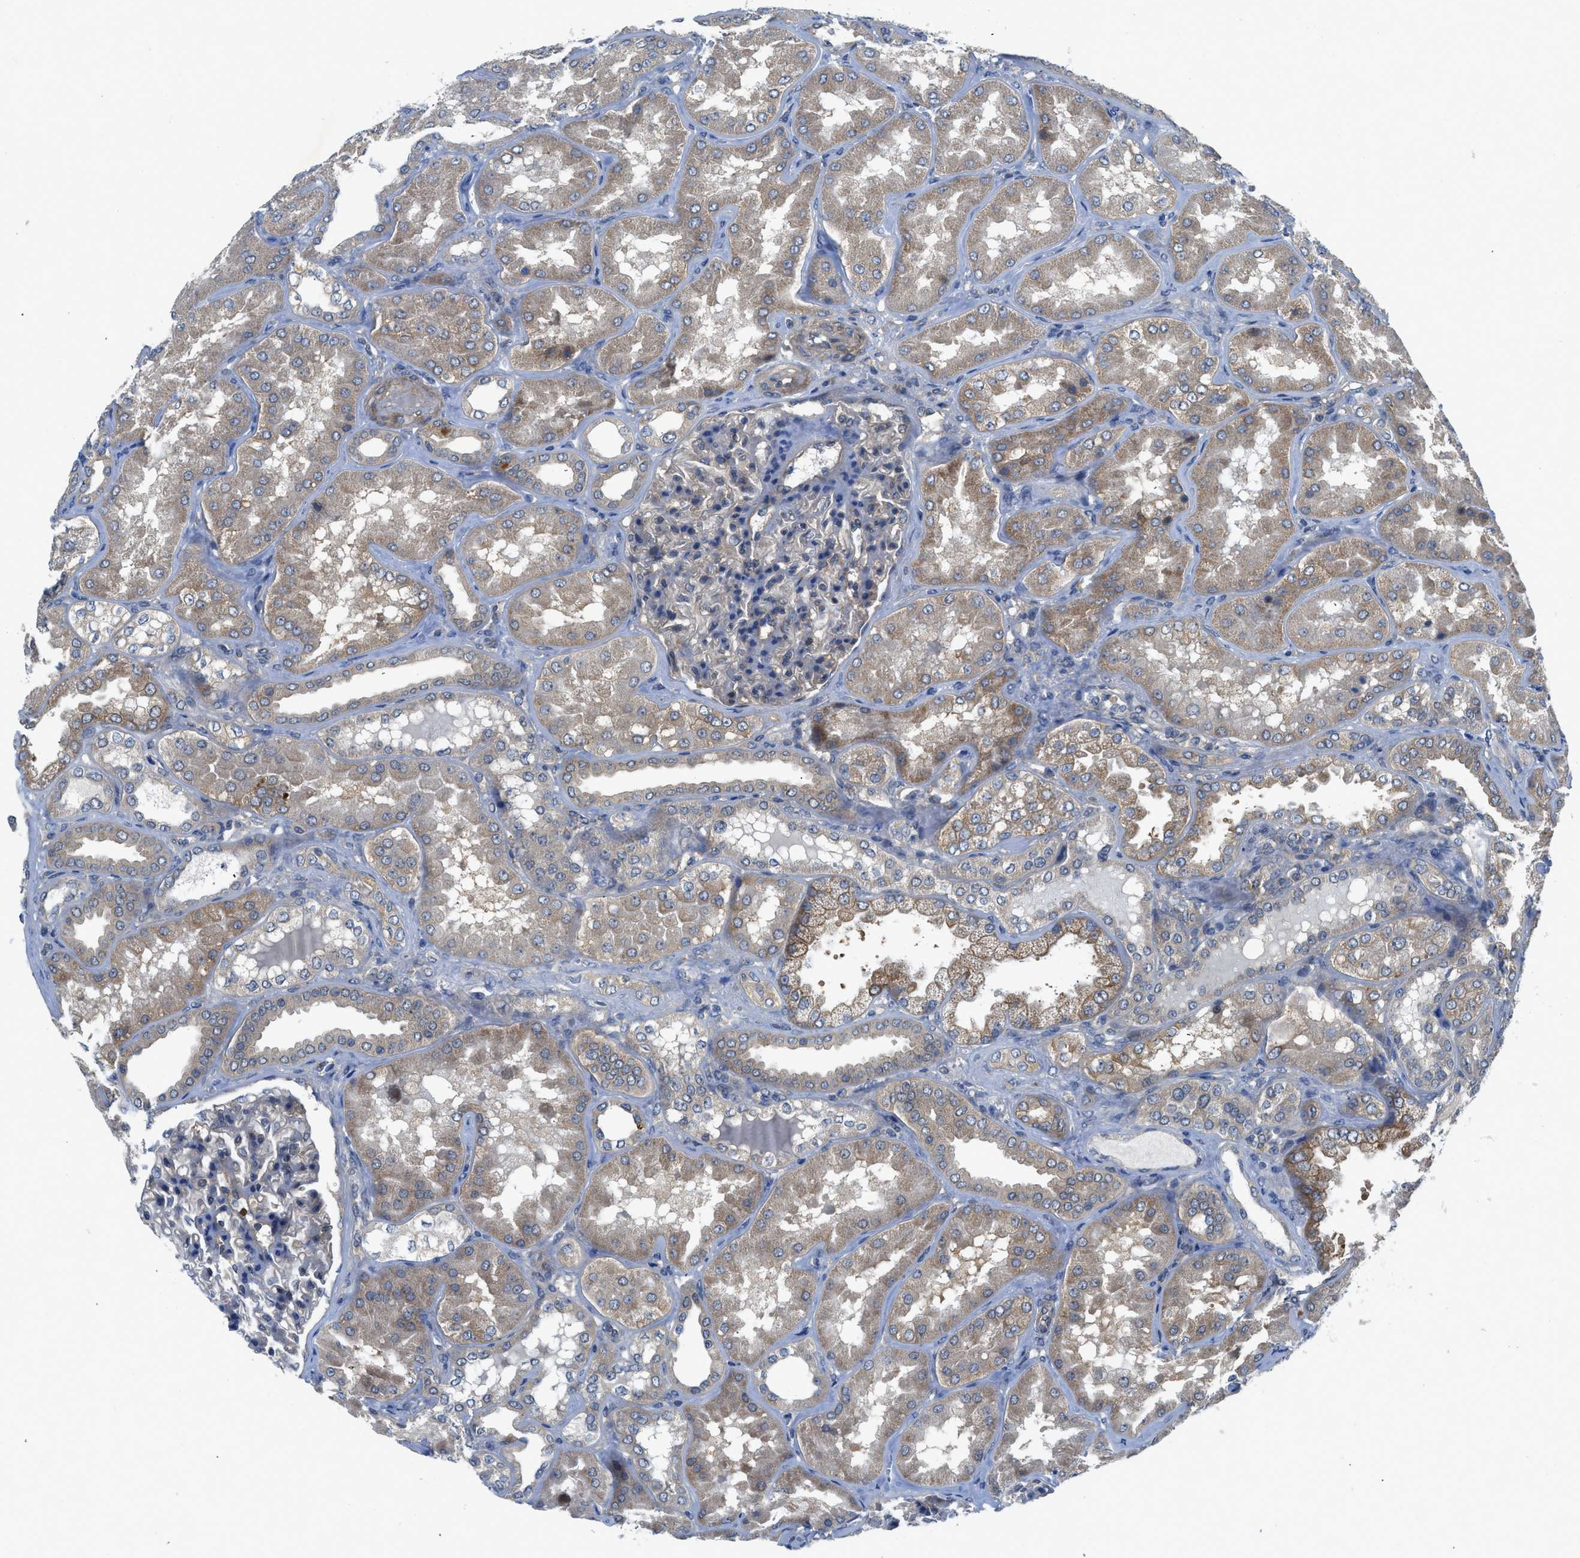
{"staining": {"intensity": "negative", "quantity": "none", "location": "none"}, "tissue": "kidney", "cell_type": "Cells in glomeruli", "image_type": "normal", "snomed": [{"axis": "morphology", "description": "Normal tissue, NOS"}, {"axis": "topography", "description": "Kidney"}], "caption": "This is a micrograph of IHC staining of unremarkable kidney, which shows no positivity in cells in glomeruli. (DAB (3,3'-diaminobenzidine) IHC, high magnification).", "gene": "PANX1", "patient": {"sex": "female", "age": 56}}